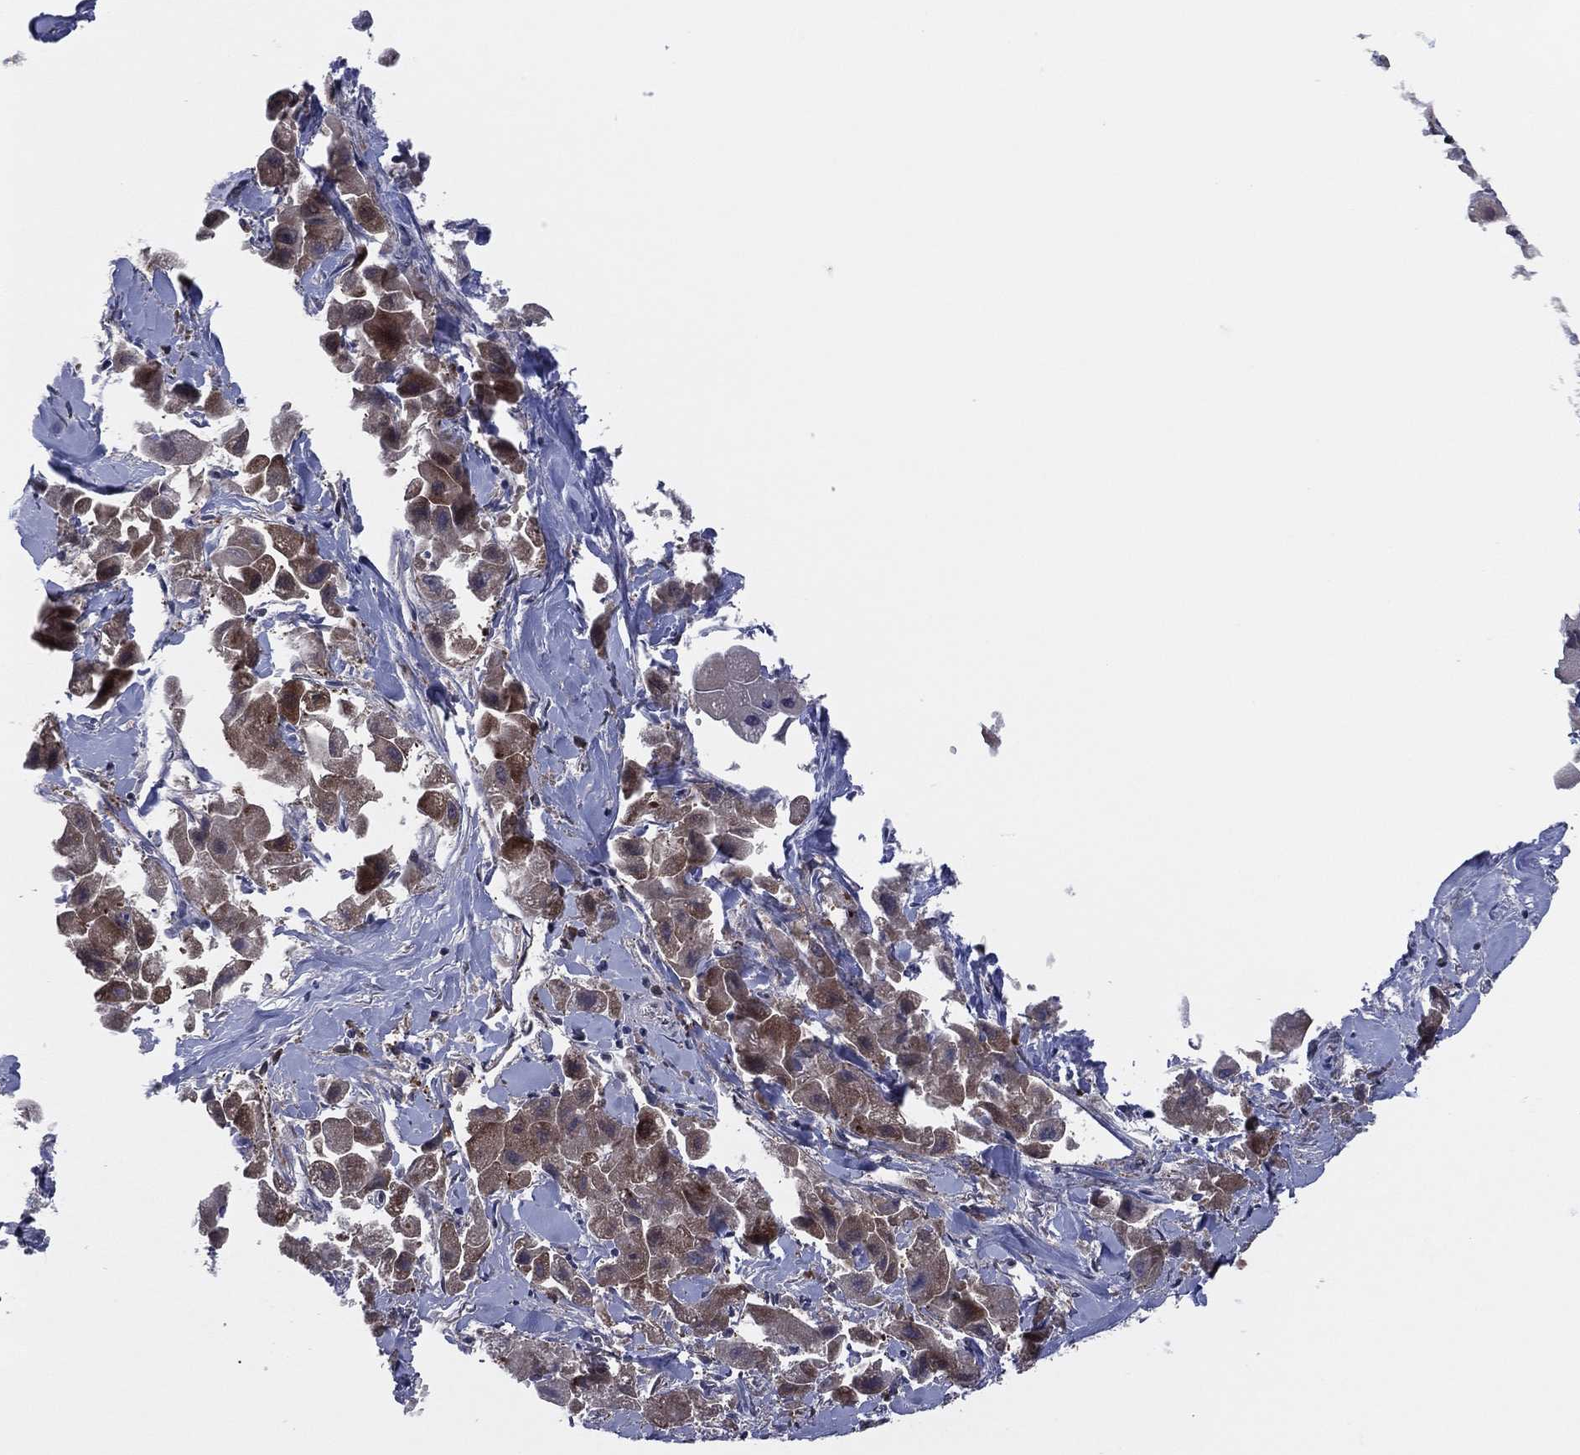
{"staining": {"intensity": "moderate", "quantity": ">75%", "location": "cytoplasmic/membranous"}, "tissue": "liver cancer", "cell_type": "Tumor cells", "image_type": "cancer", "snomed": [{"axis": "morphology", "description": "Carcinoma, Hepatocellular, NOS"}, {"axis": "topography", "description": "Liver"}], "caption": "Tumor cells demonstrate medium levels of moderate cytoplasmic/membranous staining in approximately >75% of cells in hepatocellular carcinoma (liver).", "gene": "SNCG", "patient": {"sex": "male", "age": 24}}